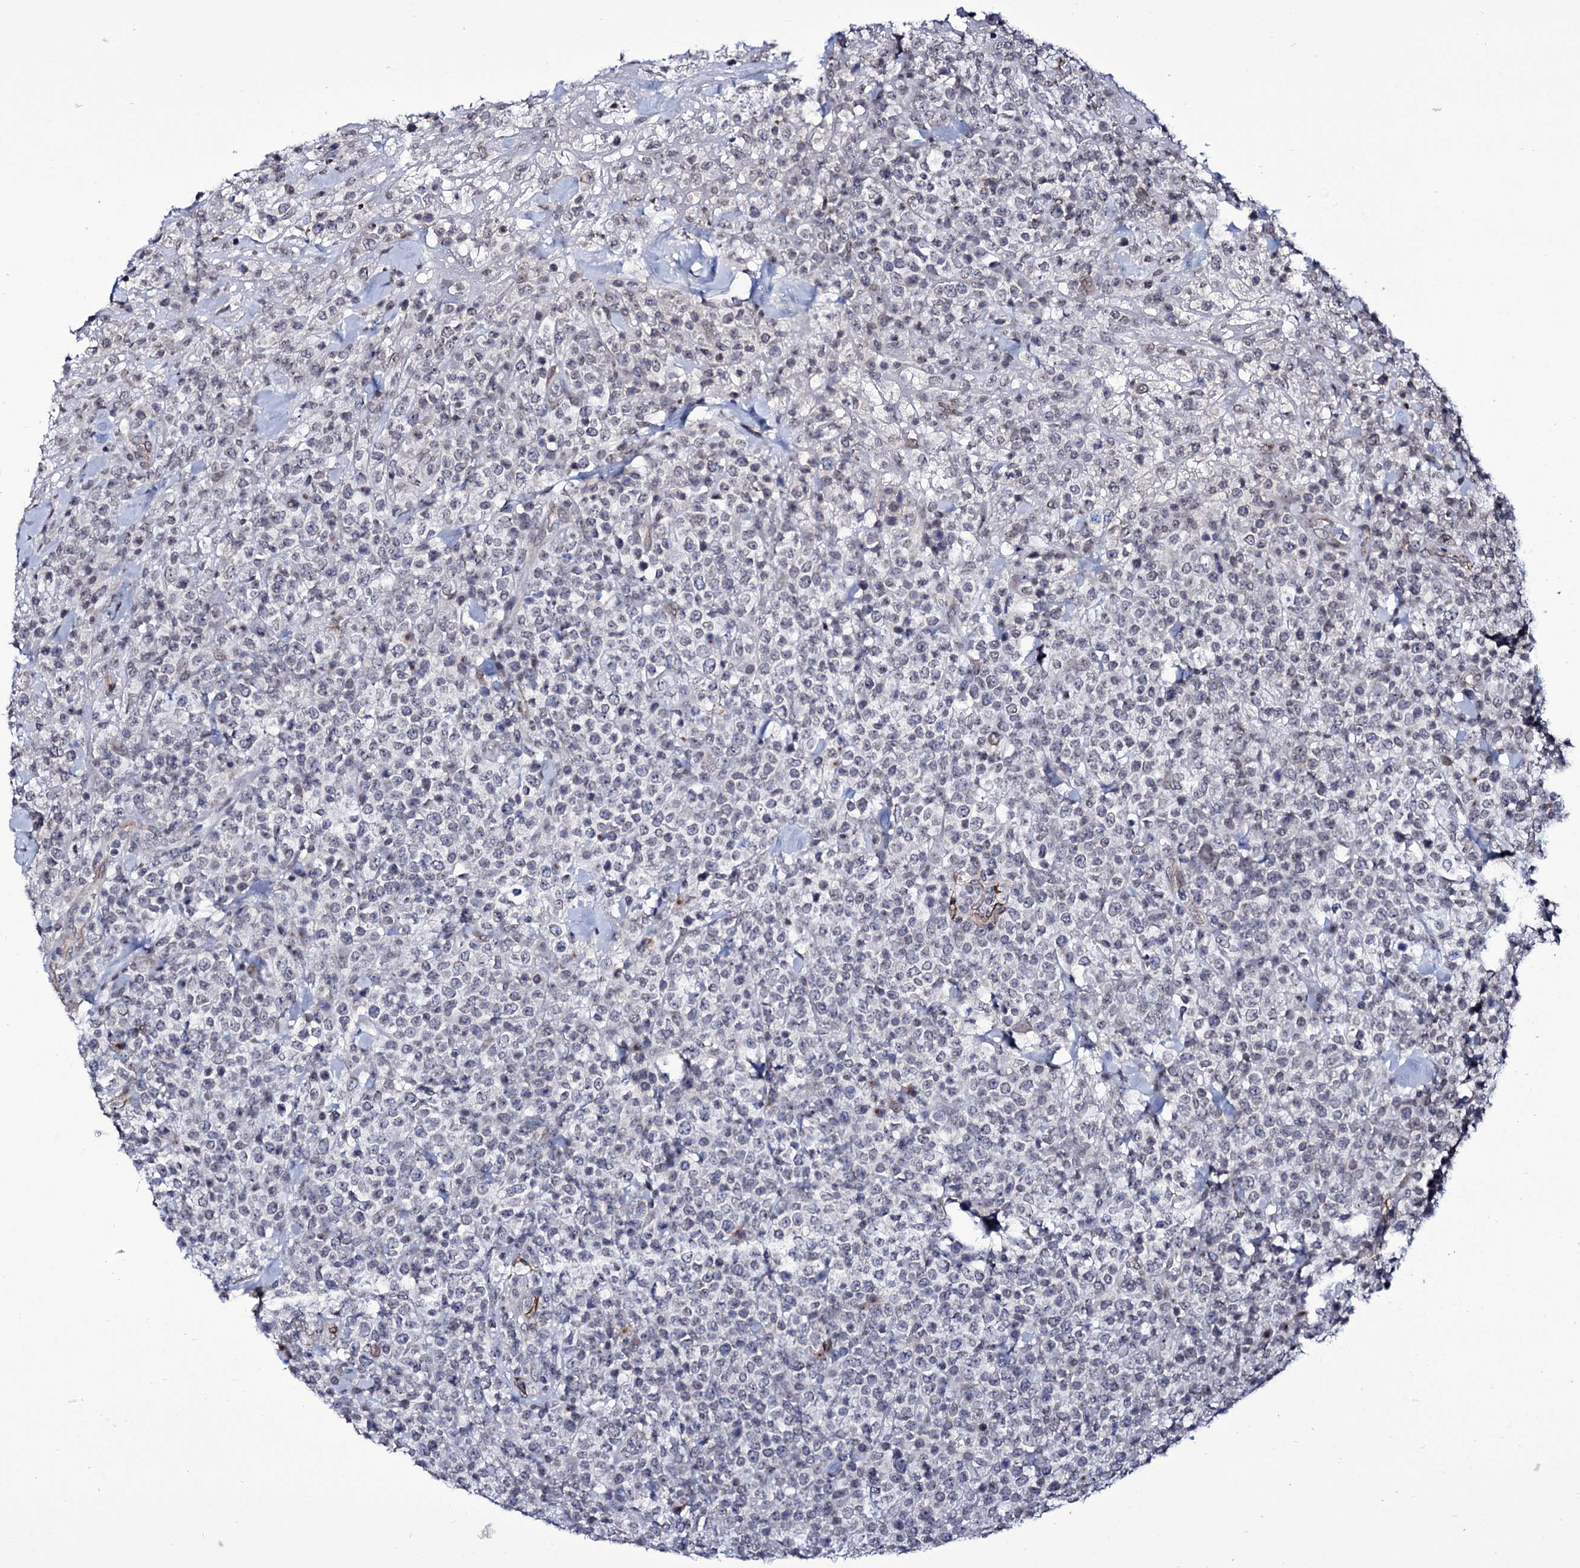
{"staining": {"intensity": "negative", "quantity": "none", "location": "none"}, "tissue": "lymphoma", "cell_type": "Tumor cells", "image_type": "cancer", "snomed": [{"axis": "morphology", "description": "Malignant lymphoma, non-Hodgkin's type, High grade"}, {"axis": "topography", "description": "Colon"}], "caption": "Immunohistochemistry image of neoplastic tissue: human high-grade malignant lymphoma, non-Hodgkin's type stained with DAB demonstrates no significant protein positivity in tumor cells. (Brightfield microscopy of DAB immunohistochemistry at high magnification).", "gene": "ZC3H12C", "patient": {"sex": "female", "age": 53}}